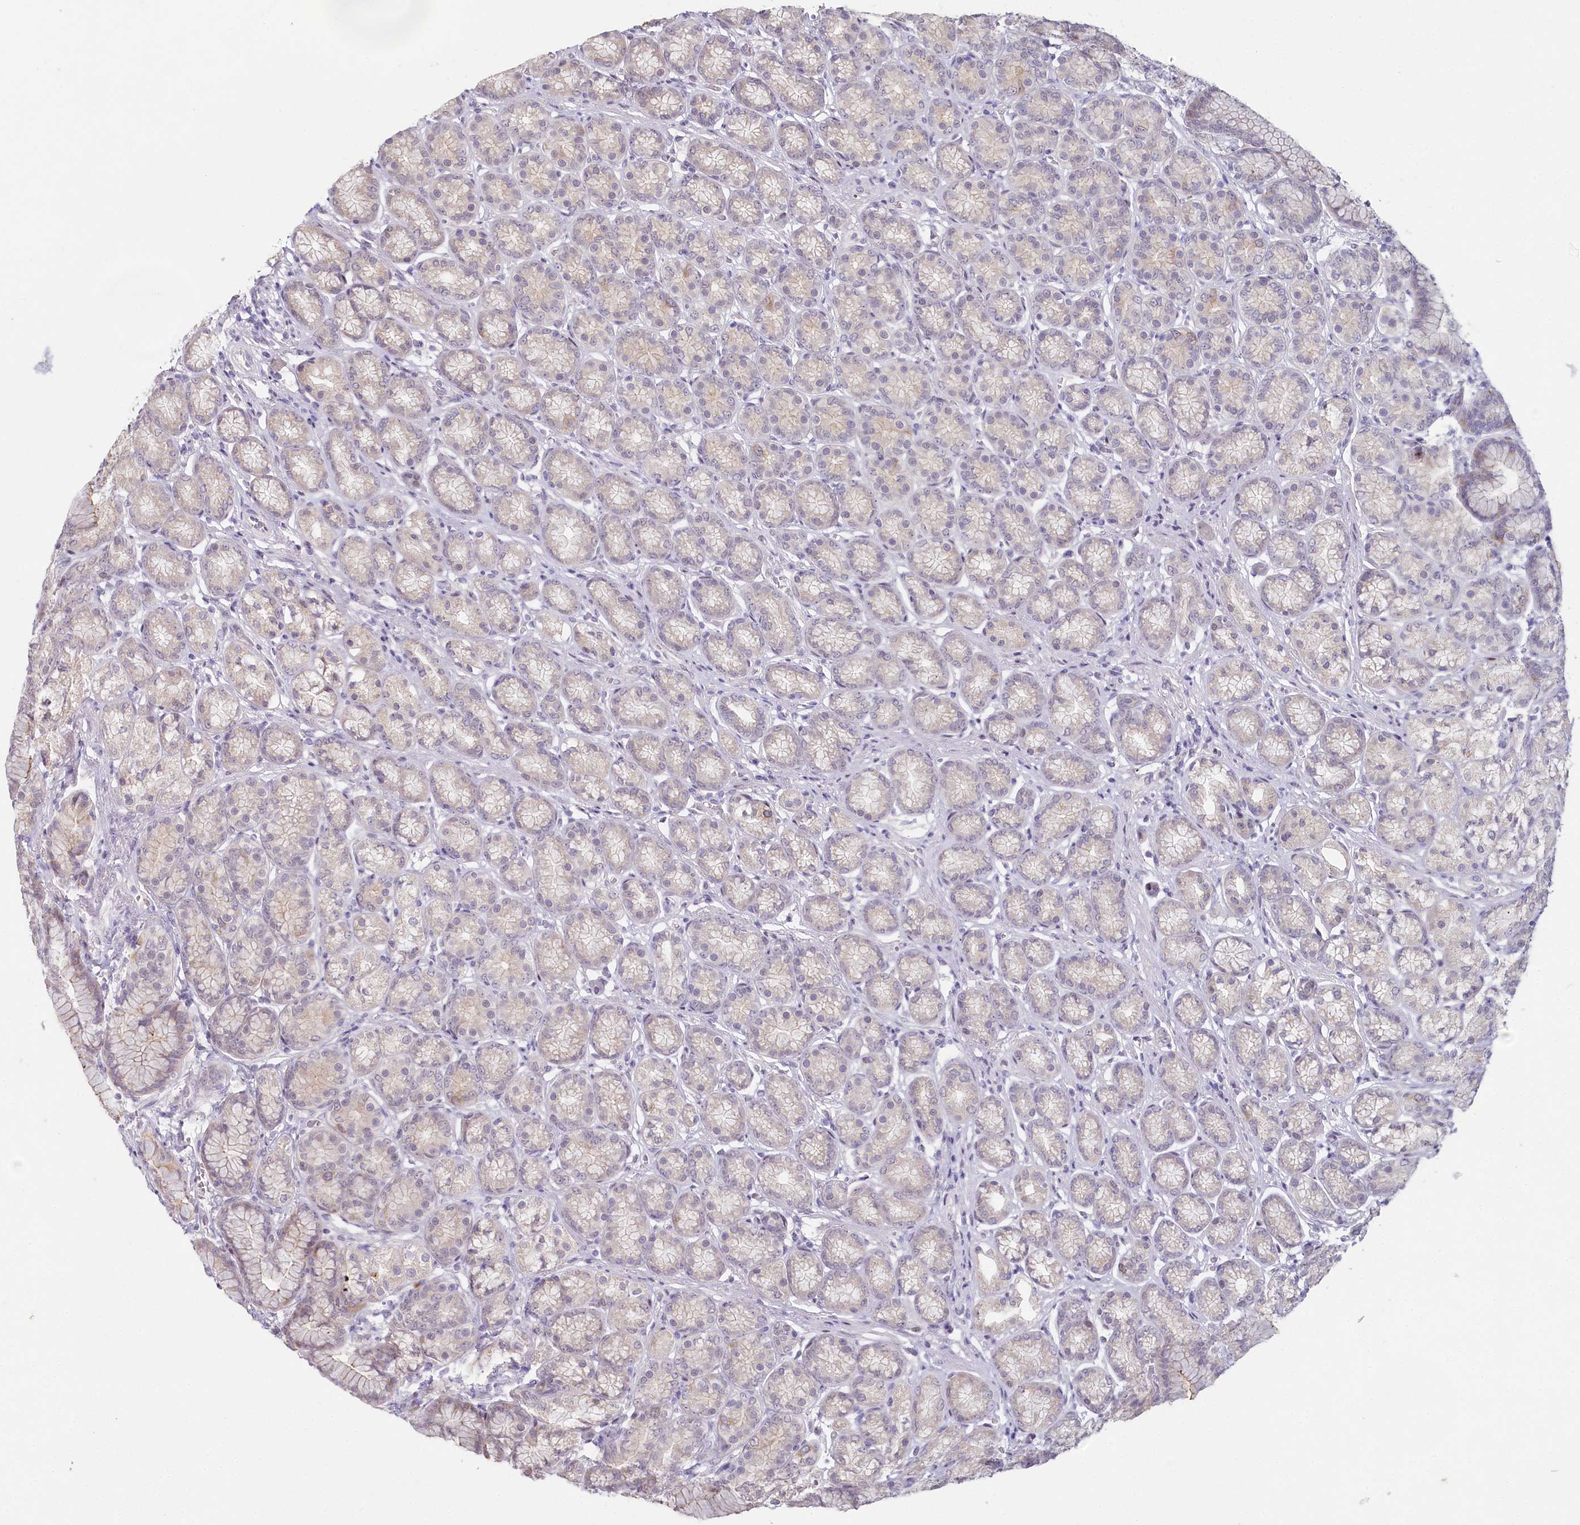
{"staining": {"intensity": "moderate", "quantity": "<25%", "location": "nuclear"}, "tissue": "stomach", "cell_type": "Glandular cells", "image_type": "normal", "snomed": [{"axis": "morphology", "description": "Normal tissue, NOS"}, {"axis": "morphology", "description": "Adenocarcinoma, NOS"}, {"axis": "morphology", "description": "Adenocarcinoma, High grade"}, {"axis": "topography", "description": "Stomach, upper"}, {"axis": "topography", "description": "Stomach"}], "caption": "This histopathology image exhibits immunohistochemistry staining of normal stomach, with low moderate nuclear positivity in approximately <25% of glandular cells.", "gene": "HPD", "patient": {"sex": "female", "age": 65}}